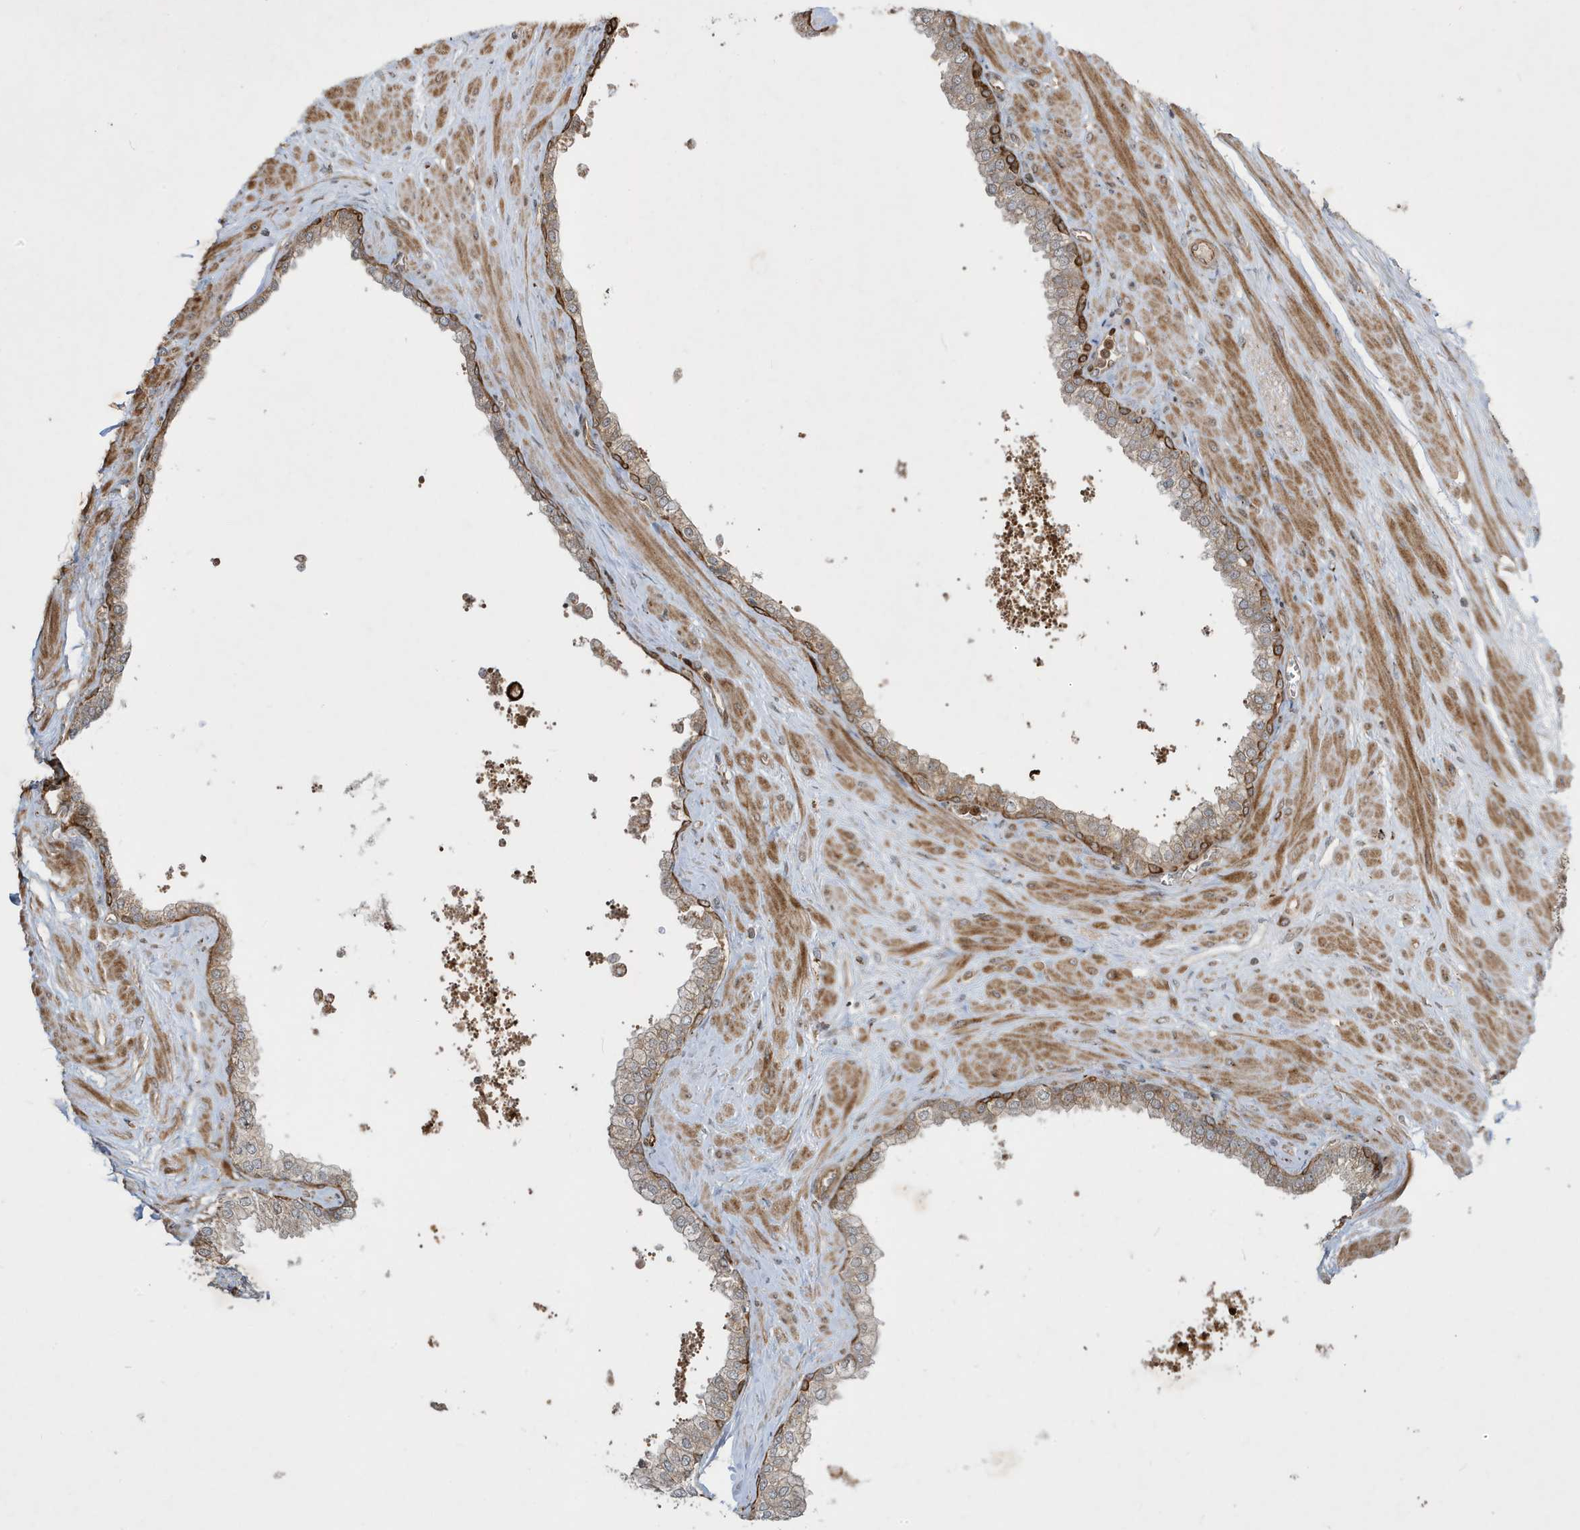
{"staining": {"intensity": "strong", "quantity": "<25%", "location": "cytoplasmic/membranous"}, "tissue": "prostate", "cell_type": "Glandular cells", "image_type": "normal", "snomed": [{"axis": "morphology", "description": "Normal tissue, NOS"}, {"axis": "morphology", "description": "Urothelial carcinoma, Low grade"}, {"axis": "topography", "description": "Urinary bladder"}, {"axis": "topography", "description": "Prostate"}], "caption": "DAB (3,3'-diaminobenzidine) immunohistochemical staining of benign prostate reveals strong cytoplasmic/membranous protein expression in approximately <25% of glandular cells. Ihc stains the protein in brown and the nuclei are stained blue.", "gene": "IFT57", "patient": {"sex": "male", "age": 60}}